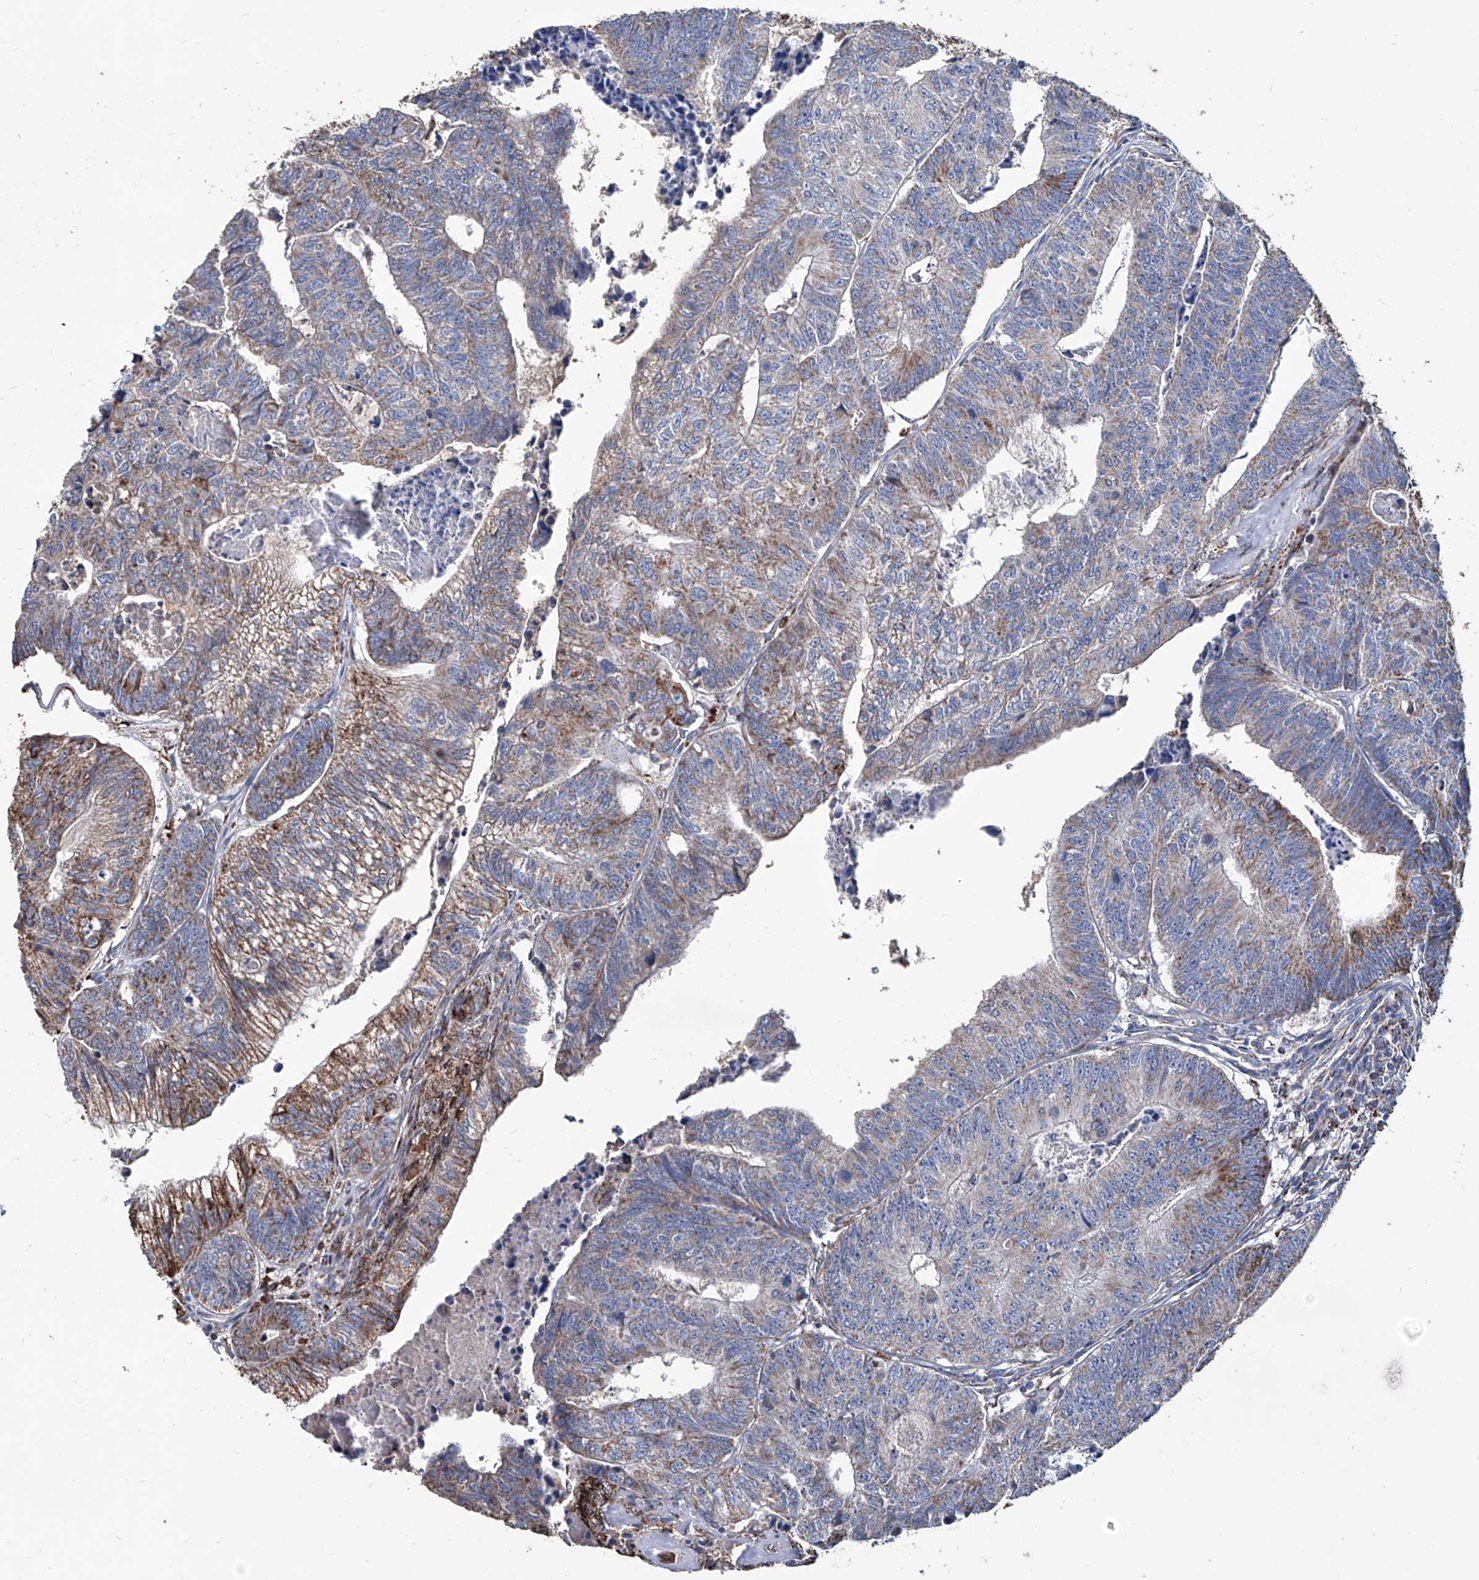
{"staining": {"intensity": "moderate", "quantity": ">75%", "location": "cytoplasmic/membranous"}, "tissue": "colorectal cancer", "cell_type": "Tumor cells", "image_type": "cancer", "snomed": [{"axis": "morphology", "description": "Adenocarcinoma, NOS"}, {"axis": "topography", "description": "Colon"}], "caption": "Immunohistochemical staining of human colorectal adenocarcinoma reveals moderate cytoplasmic/membranous protein expression in approximately >75% of tumor cells. The staining is performed using DAB brown chromogen to label protein expression. The nuclei are counter-stained blue using hematoxylin.", "gene": "NHS", "patient": {"sex": "female", "age": 67}}